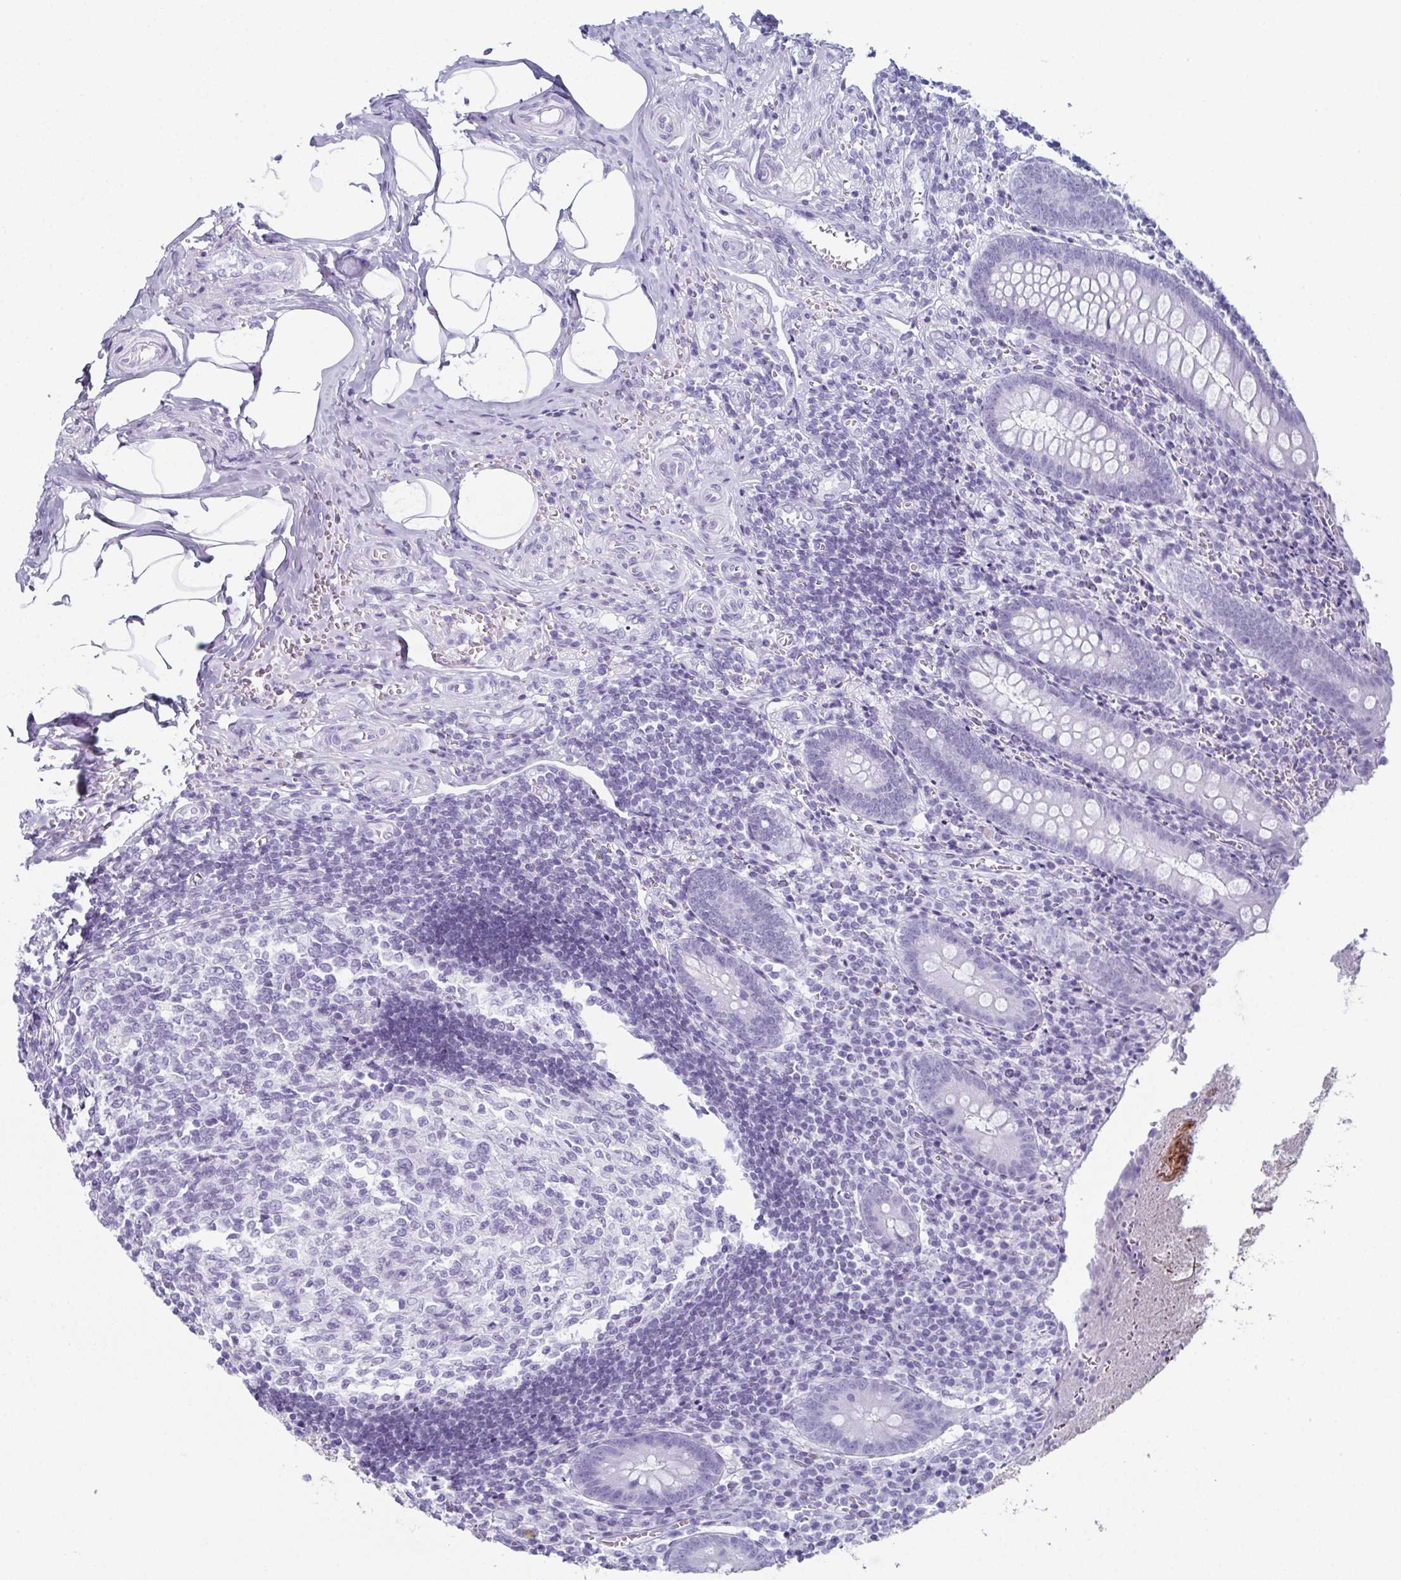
{"staining": {"intensity": "negative", "quantity": "none", "location": "none"}, "tissue": "appendix", "cell_type": "Glandular cells", "image_type": "normal", "snomed": [{"axis": "morphology", "description": "Normal tissue, NOS"}, {"axis": "topography", "description": "Appendix"}], "caption": "A high-resolution micrograph shows IHC staining of unremarkable appendix, which exhibits no significant expression in glandular cells. Nuclei are stained in blue.", "gene": "ENKUR", "patient": {"sex": "female", "age": 17}}